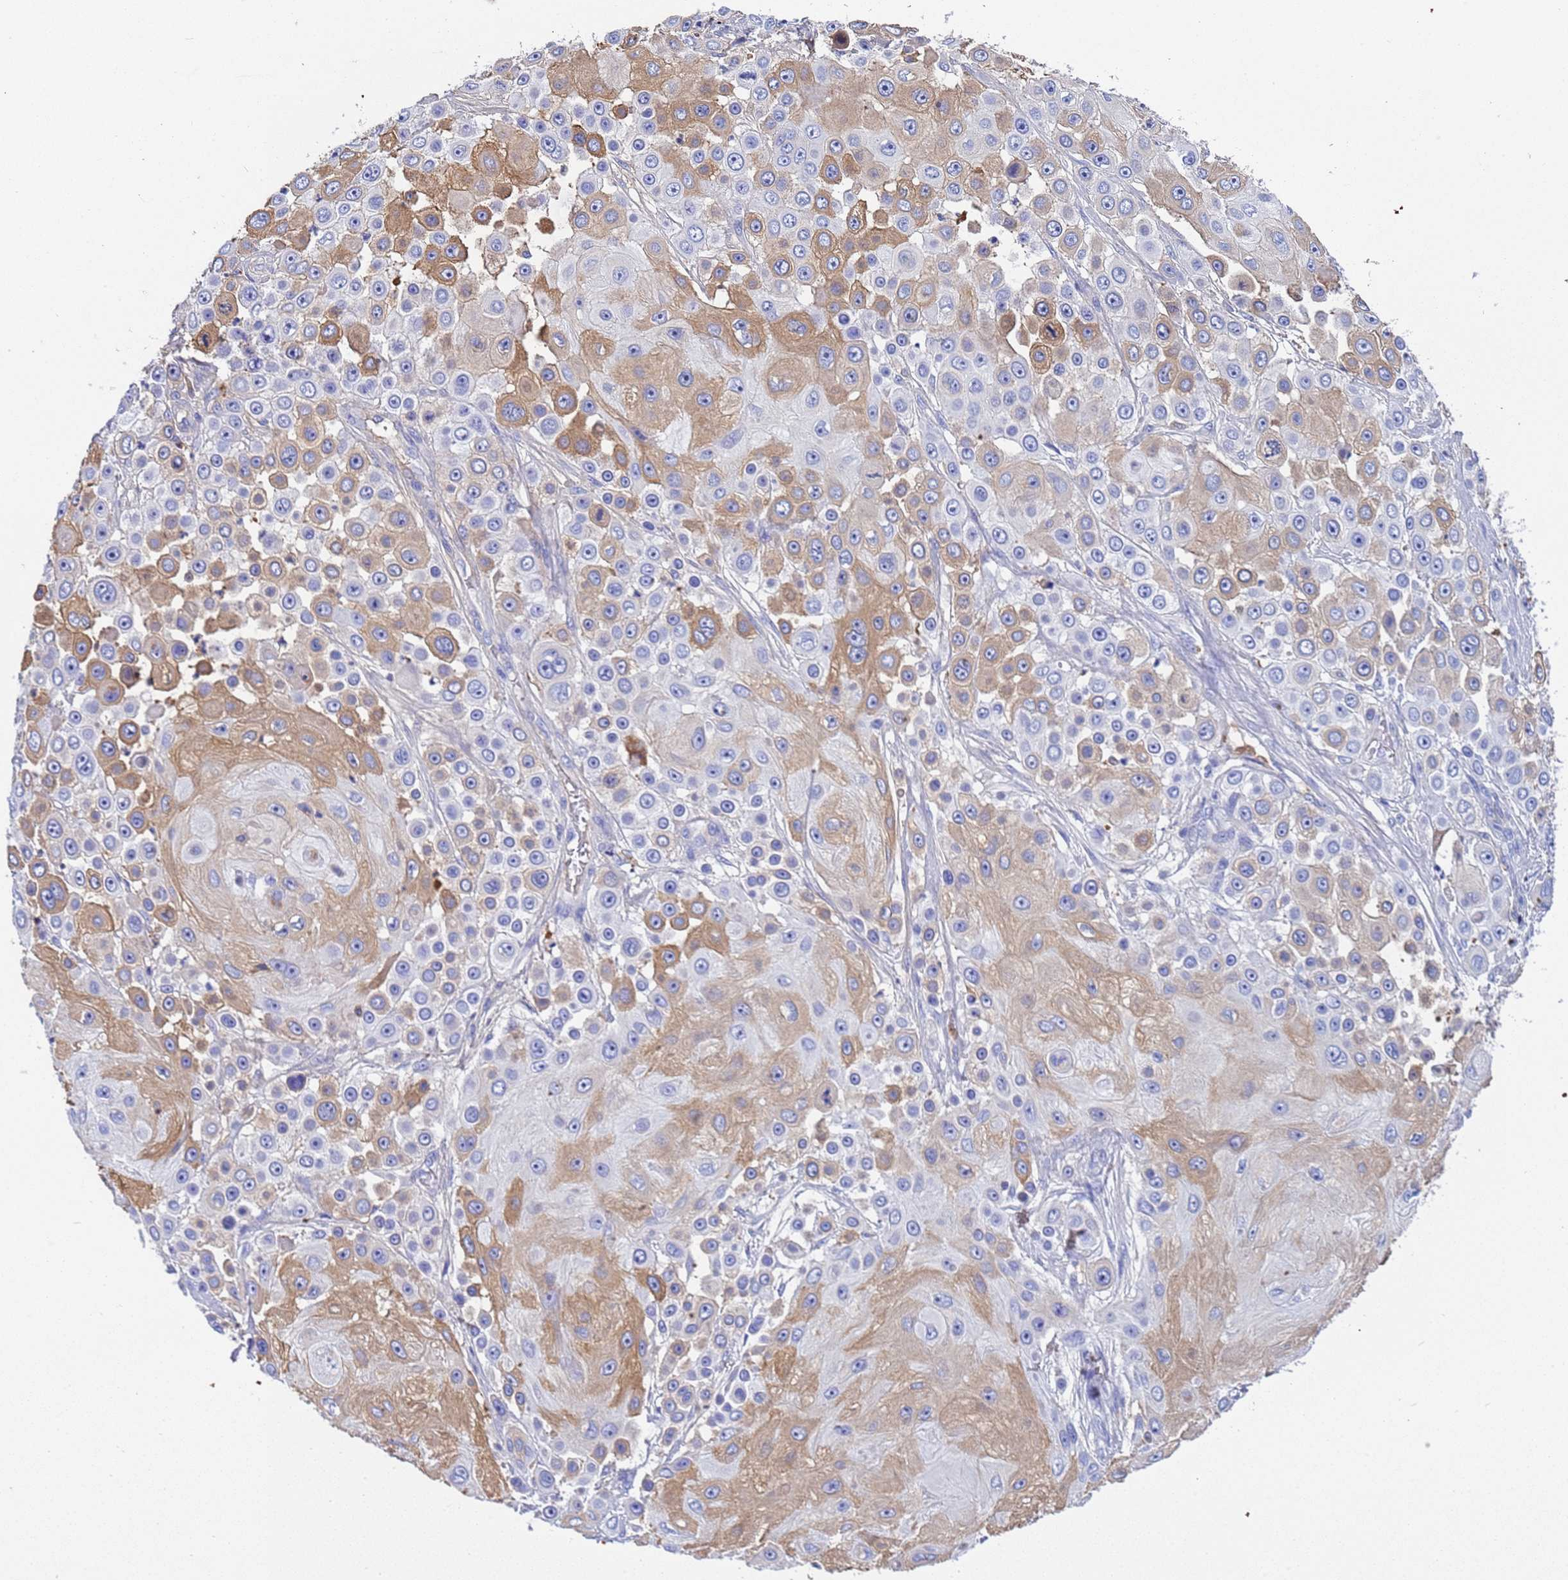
{"staining": {"intensity": "moderate", "quantity": "25%-75%", "location": "cytoplasmic/membranous"}, "tissue": "skin cancer", "cell_type": "Tumor cells", "image_type": "cancer", "snomed": [{"axis": "morphology", "description": "Squamous cell carcinoma, NOS"}, {"axis": "topography", "description": "Skin"}], "caption": "Immunohistochemical staining of squamous cell carcinoma (skin) shows moderate cytoplasmic/membranous protein staining in approximately 25%-75% of tumor cells.", "gene": "H1-7", "patient": {"sex": "male", "age": 67}}